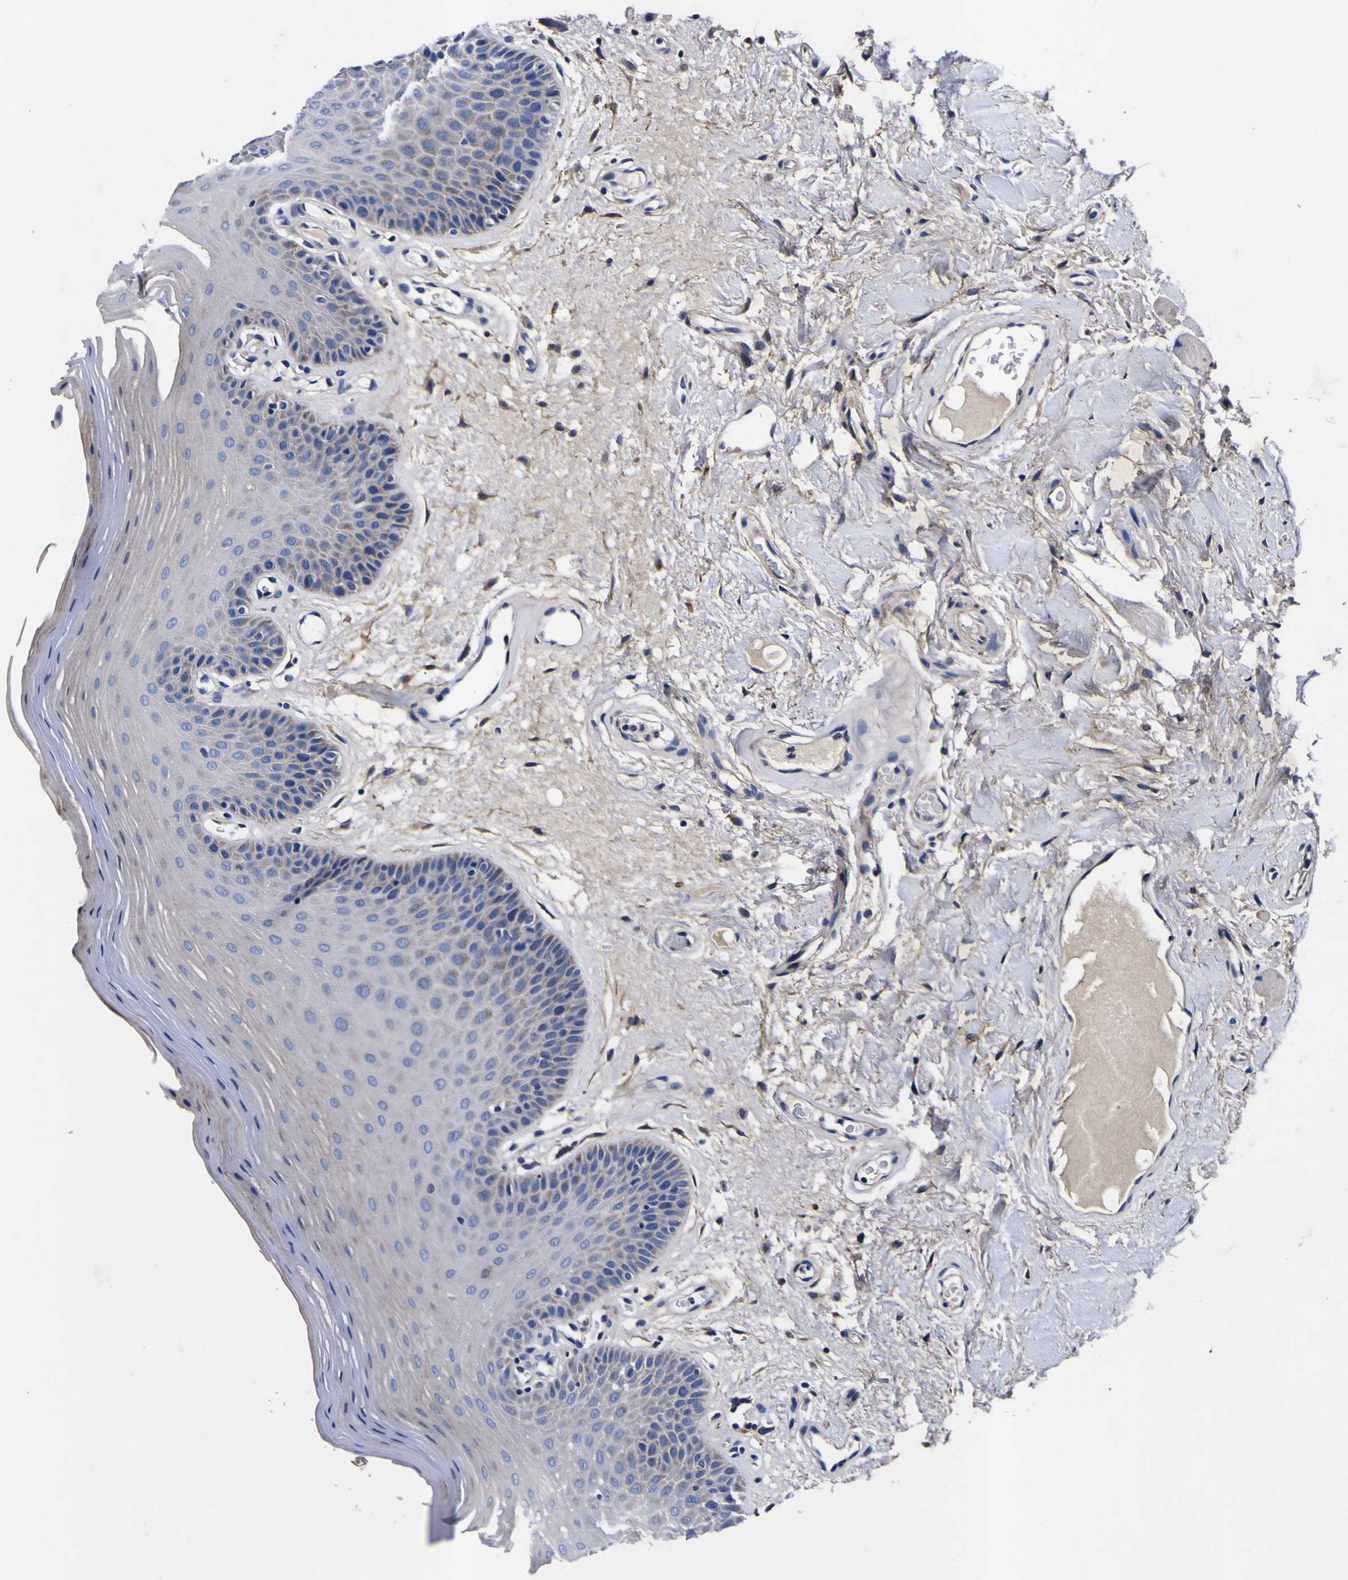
{"staining": {"intensity": "weak", "quantity": "<25%", "location": "cytoplasmic/membranous"}, "tissue": "oral mucosa", "cell_type": "Squamous epithelial cells", "image_type": "normal", "snomed": [{"axis": "morphology", "description": "Normal tissue, NOS"}, {"axis": "morphology", "description": "Squamous cell carcinoma, NOS"}, {"axis": "topography", "description": "Skeletal muscle"}, {"axis": "topography", "description": "Adipose tissue"}, {"axis": "topography", "description": "Vascular tissue"}, {"axis": "topography", "description": "Oral tissue"}, {"axis": "topography", "description": "Peripheral nerve tissue"}, {"axis": "topography", "description": "Head-Neck"}], "caption": "High power microscopy histopathology image of an IHC photomicrograph of normal oral mucosa, revealing no significant staining in squamous epithelial cells. (Brightfield microscopy of DAB (3,3'-diaminobenzidine) immunohistochemistry at high magnification).", "gene": "VASN", "patient": {"sex": "male", "age": 71}}